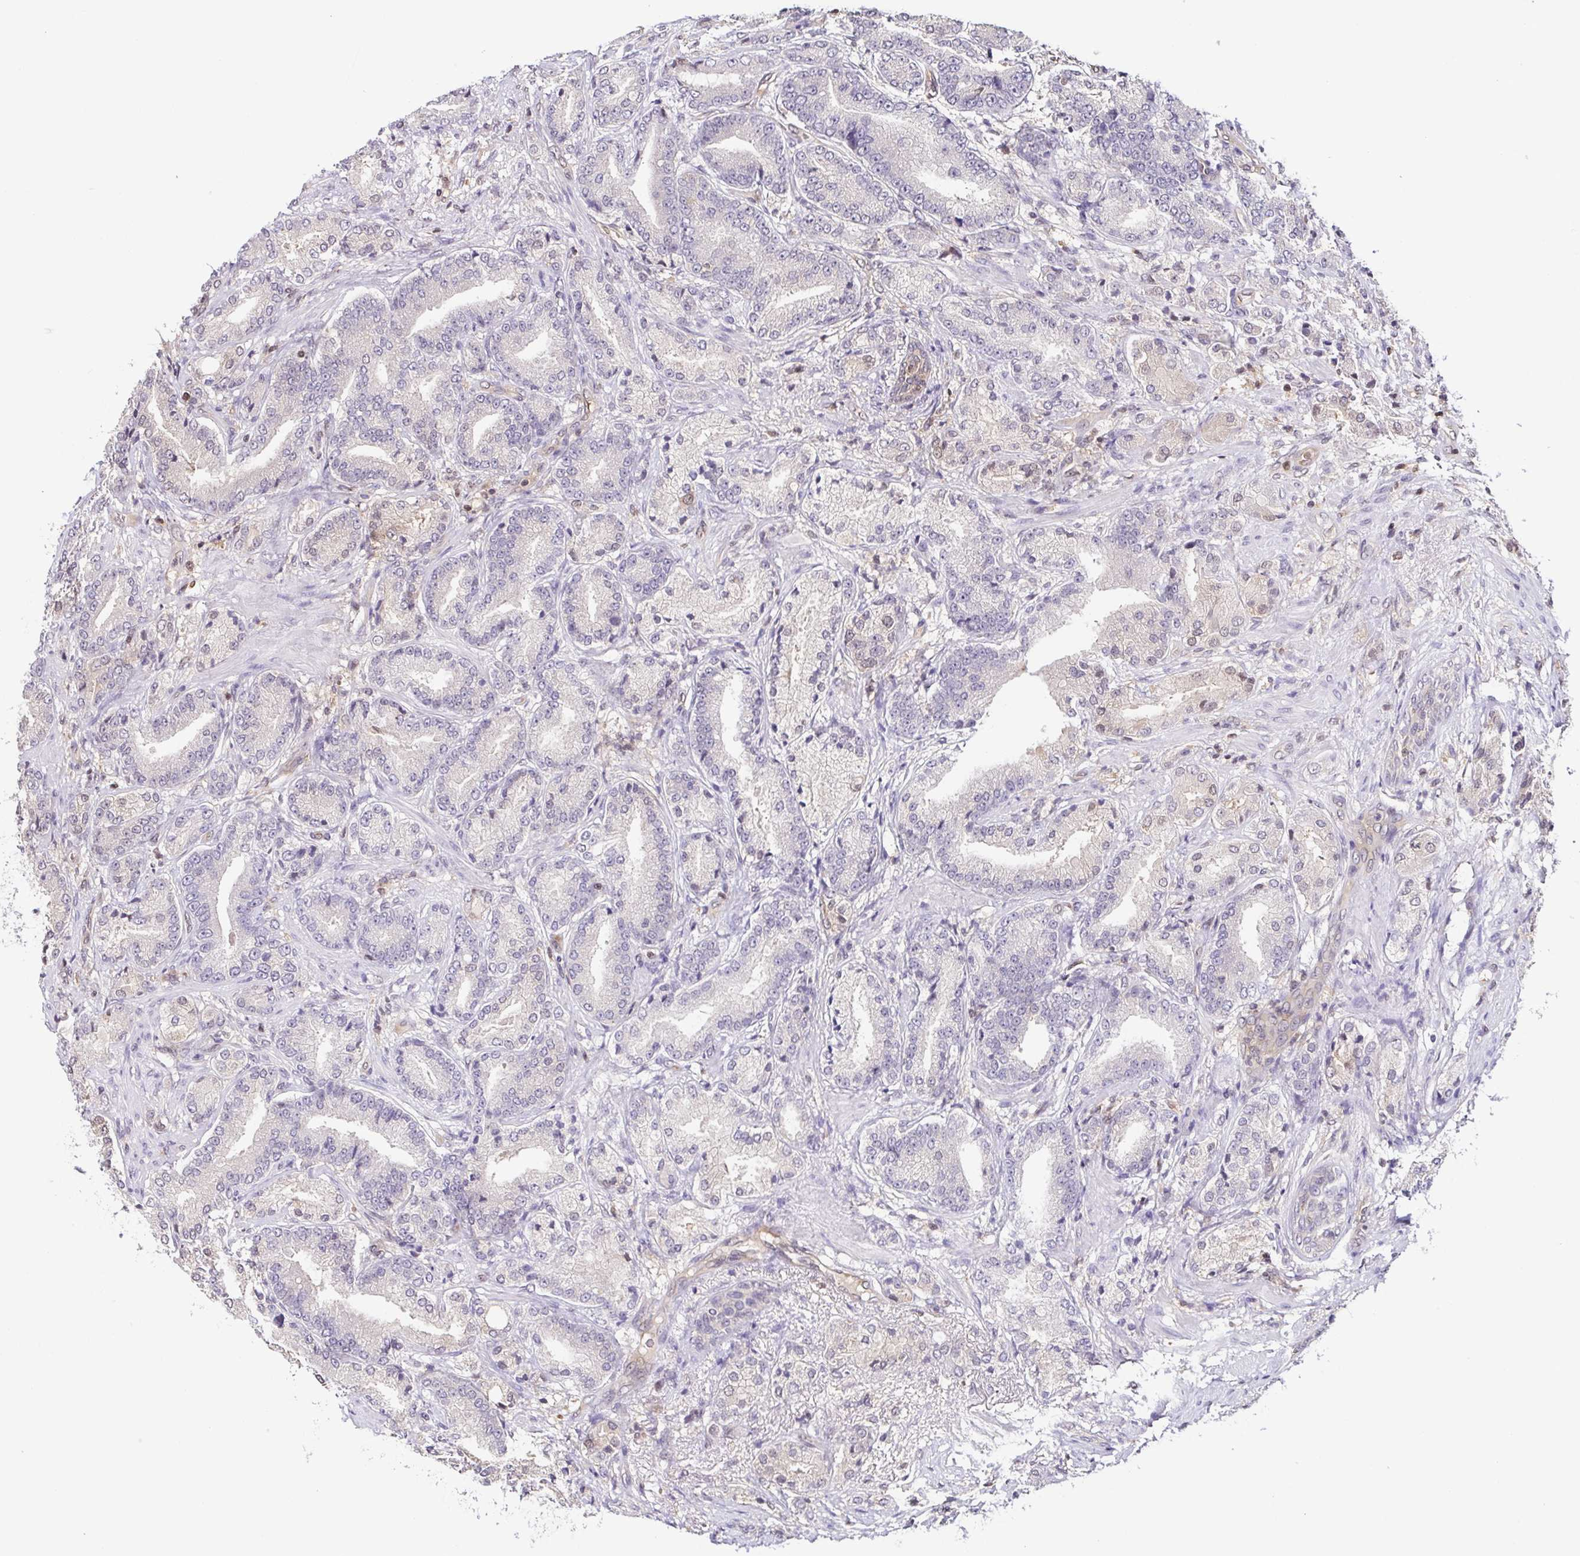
{"staining": {"intensity": "negative", "quantity": "none", "location": "none"}, "tissue": "prostate cancer", "cell_type": "Tumor cells", "image_type": "cancer", "snomed": [{"axis": "morphology", "description": "Adenocarcinoma, High grade"}, {"axis": "topography", "description": "Prostate and seminal vesicle, NOS"}], "caption": "Tumor cells are negative for protein expression in human prostate cancer.", "gene": "PSMB9", "patient": {"sex": "male", "age": 61}}